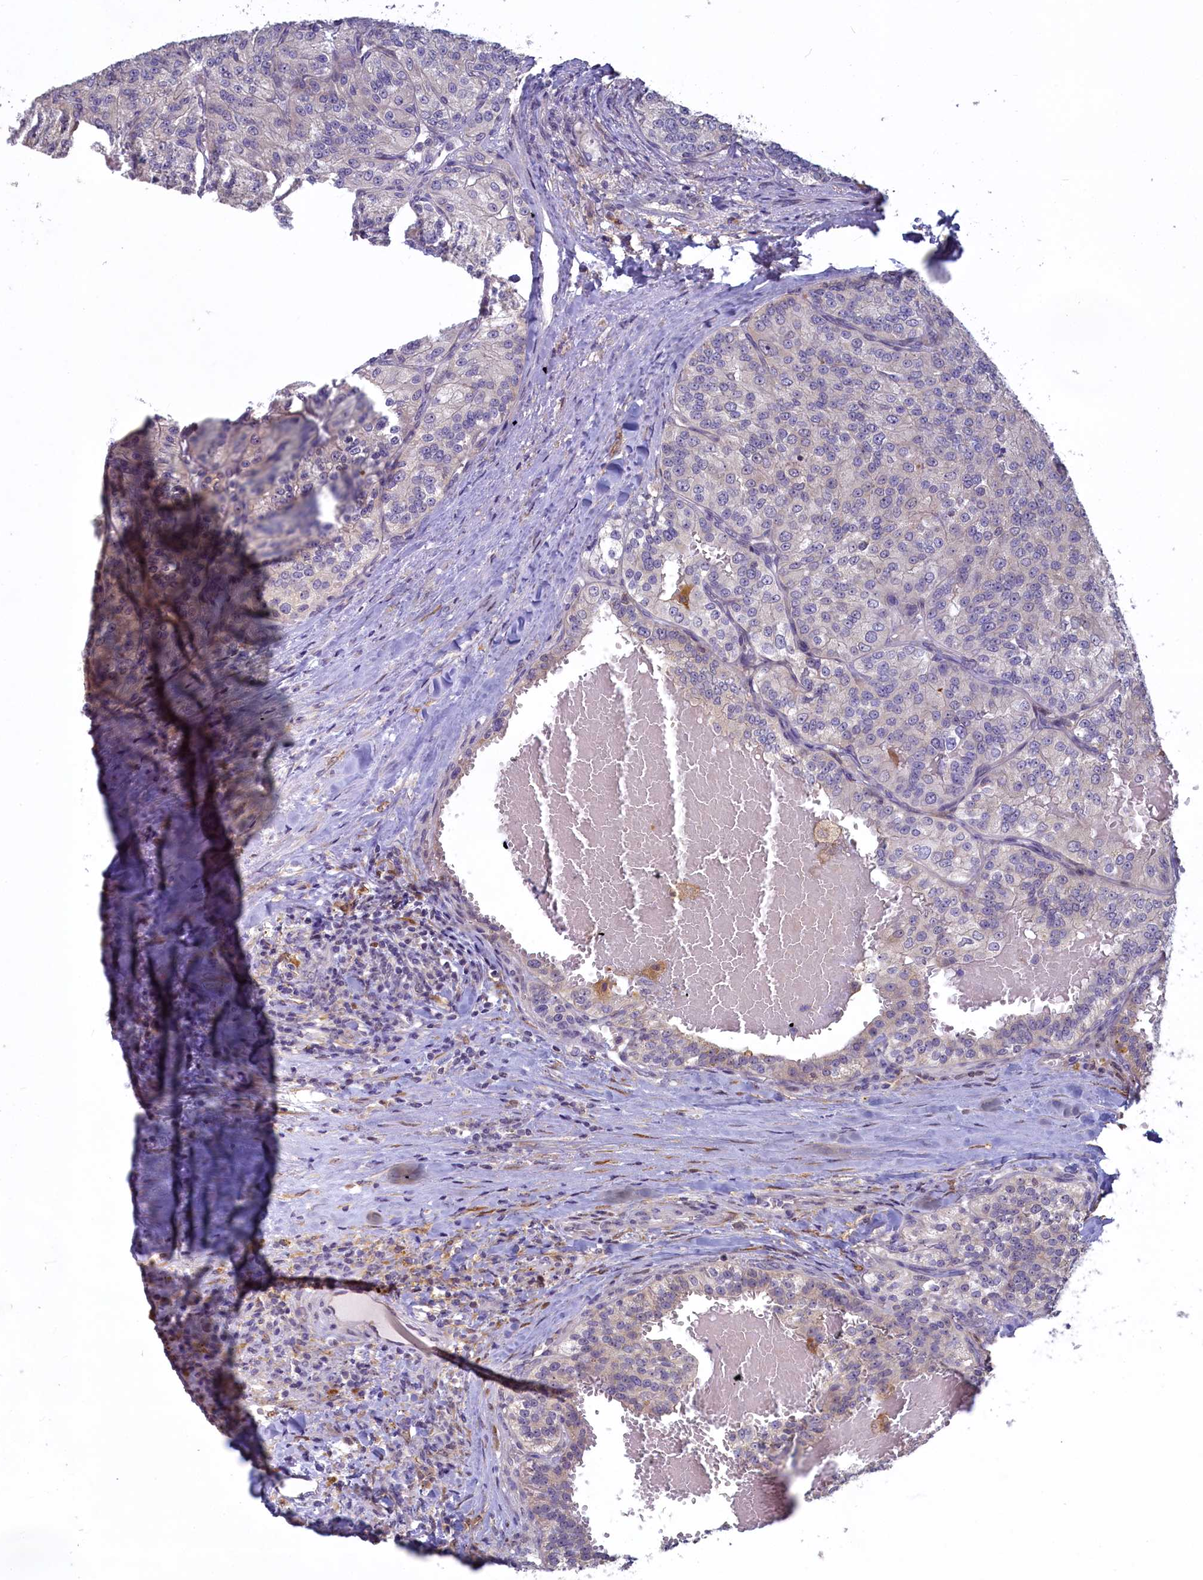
{"staining": {"intensity": "negative", "quantity": "none", "location": "none"}, "tissue": "renal cancer", "cell_type": "Tumor cells", "image_type": "cancer", "snomed": [{"axis": "morphology", "description": "Adenocarcinoma, NOS"}, {"axis": "topography", "description": "Kidney"}], "caption": "IHC histopathology image of human adenocarcinoma (renal) stained for a protein (brown), which exhibits no staining in tumor cells. (Brightfield microscopy of DAB (3,3'-diaminobenzidine) immunohistochemistry at high magnification).", "gene": "UCHL3", "patient": {"sex": "female", "age": 63}}